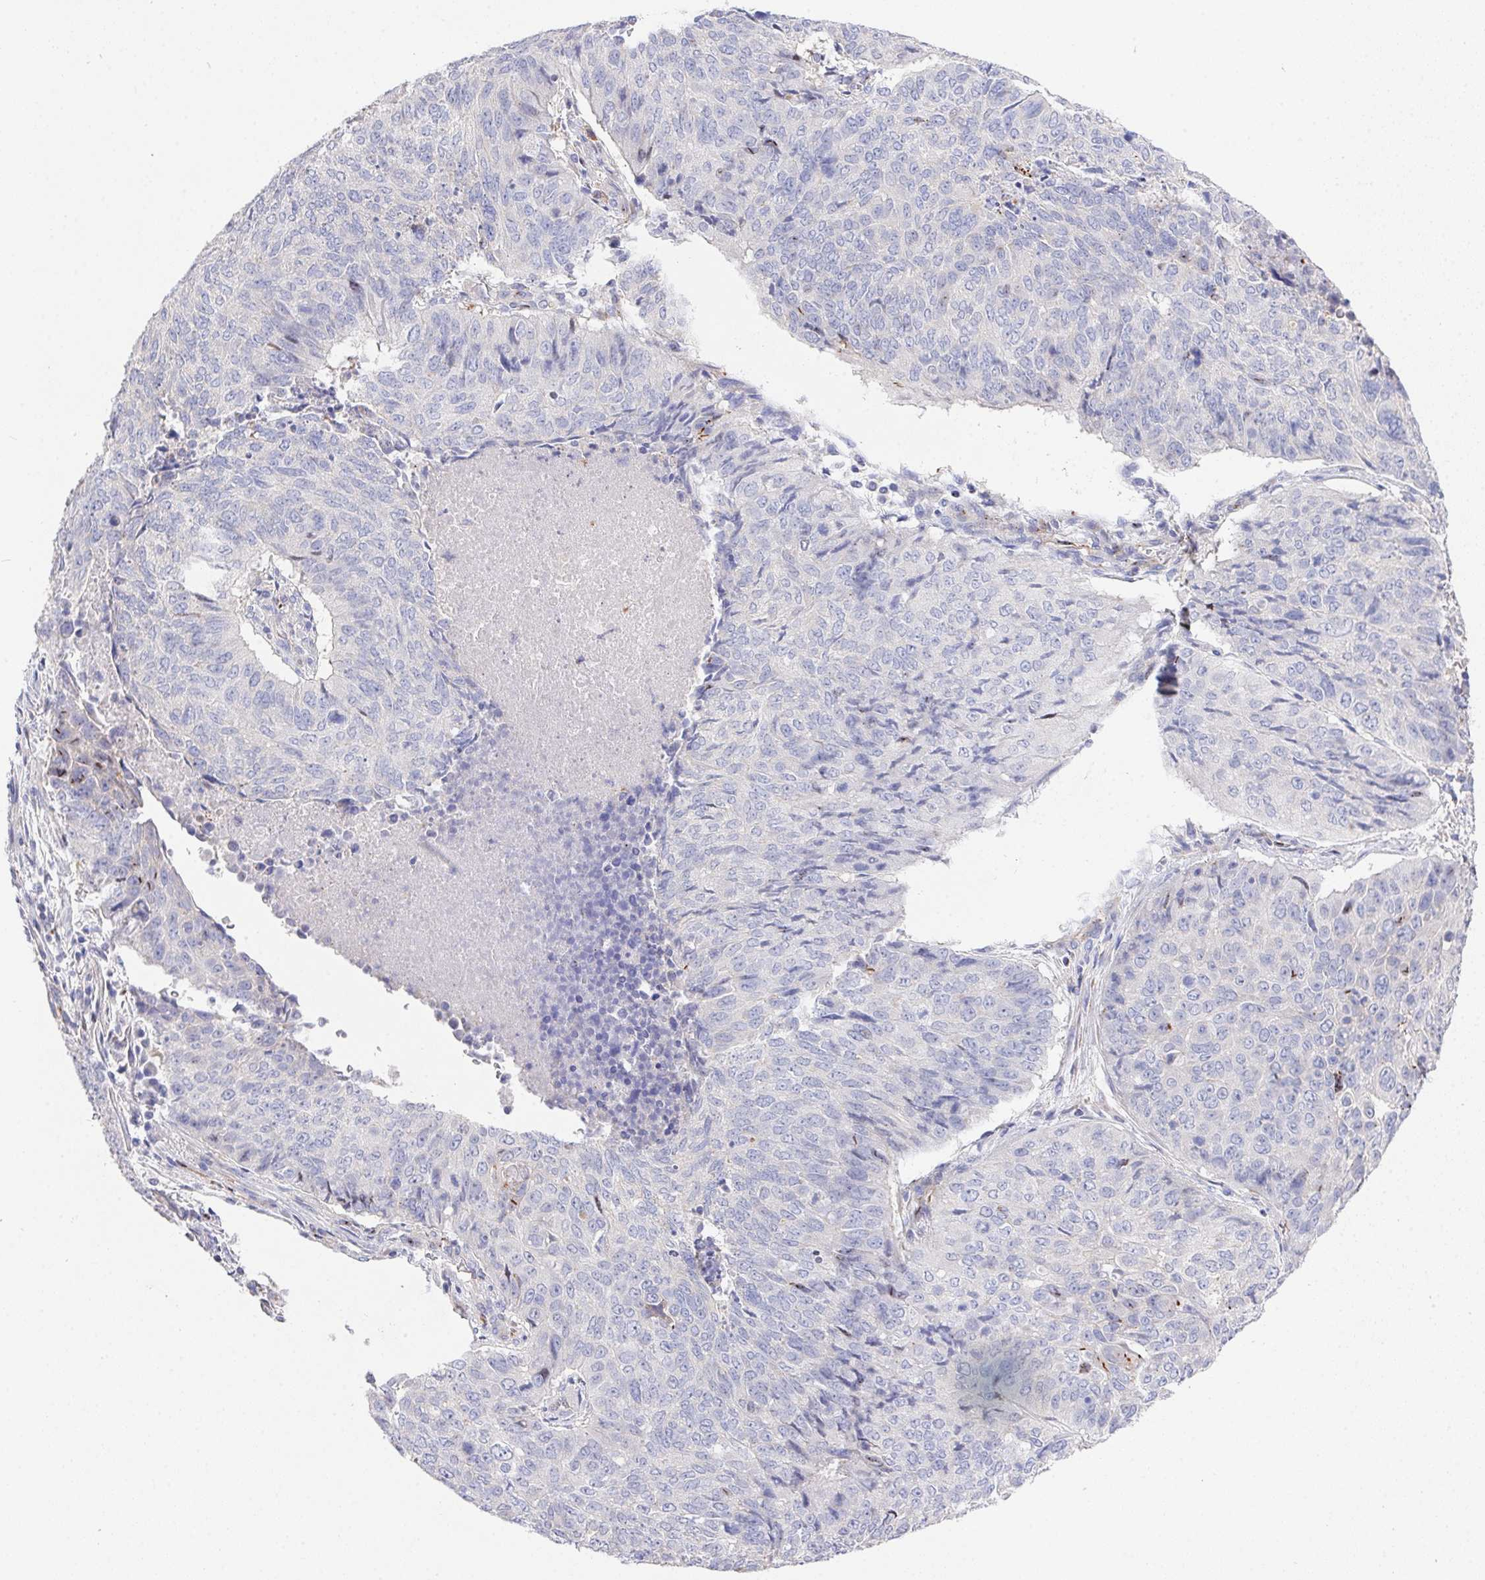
{"staining": {"intensity": "negative", "quantity": "none", "location": "none"}, "tissue": "lung cancer", "cell_type": "Tumor cells", "image_type": "cancer", "snomed": [{"axis": "morphology", "description": "Normal tissue, NOS"}, {"axis": "morphology", "description": "Squamous cell carcinoma, NOS"}, {"axis": "topography", "description": "Bronchus"}, {"axis": "topography", "description": "Lung"}], "caption": "A histopathology image of squamous cell carcinoma (lung) stained for a protein shows no brown staining in tumor cells.", "gene": "PRG3", "patient": {"sex": "male", "age": 64}}